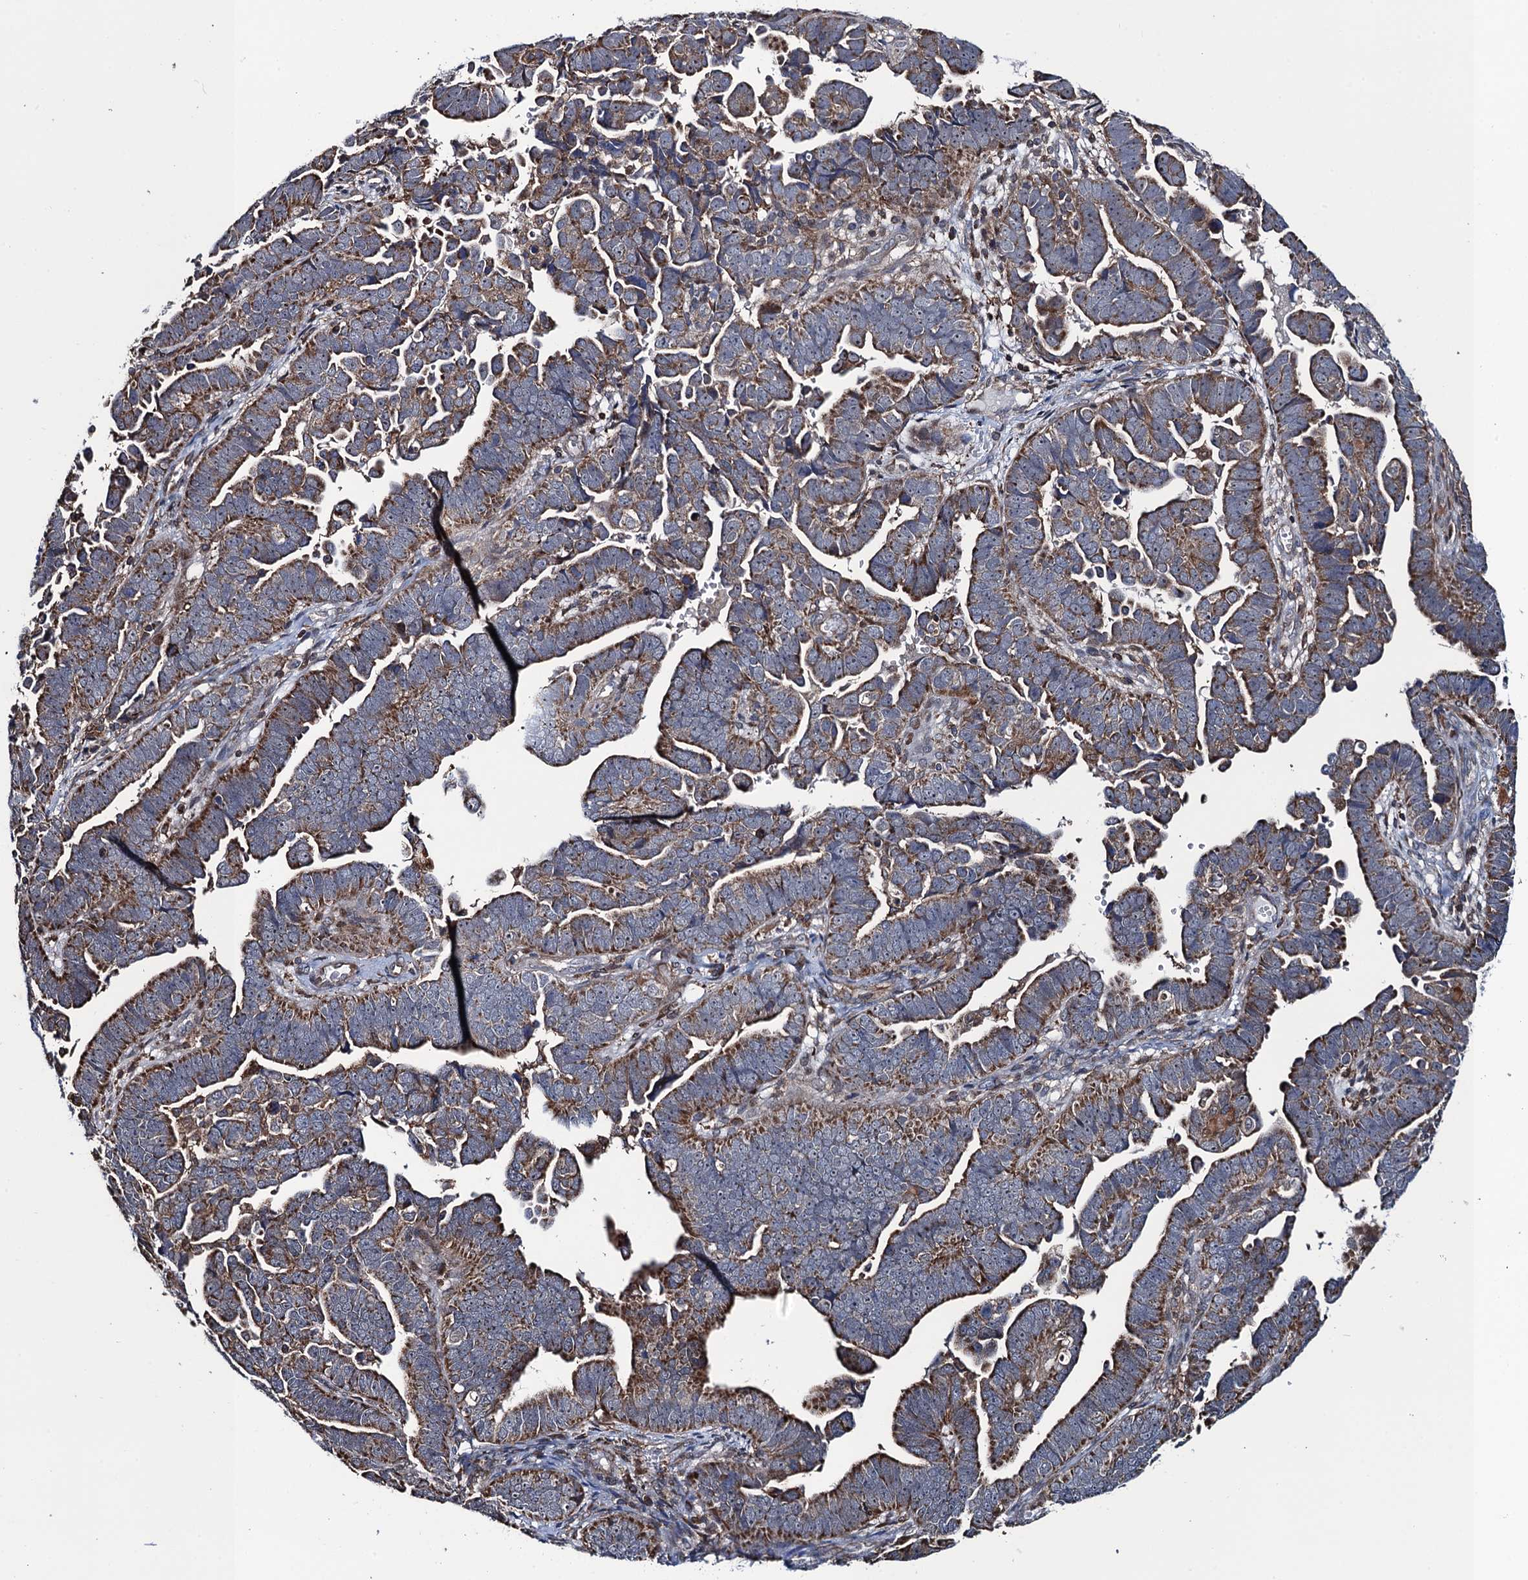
{"staining": {"intensity": "moderate", "quantity": ">75%", "location": "cytoplasmic/membranous"}, "tissue": "endometrial cancer", "cell_type": "Tumor cells", "image_type": "cancer", "snomed": [{"axis": "morphology", "description": "Adenocarcinoma, NOS"}, {"axis": "topography", "description": "Endometrium"}], "caption": "Protein staining of endometrial cancer (adenocarcinoma) tissue exhibits moderate cytoplasmic/membranous staining in about >75% of tumor cells.", "gene": "CCDC102A", "patient": {"sex": "female", "age": 75}}